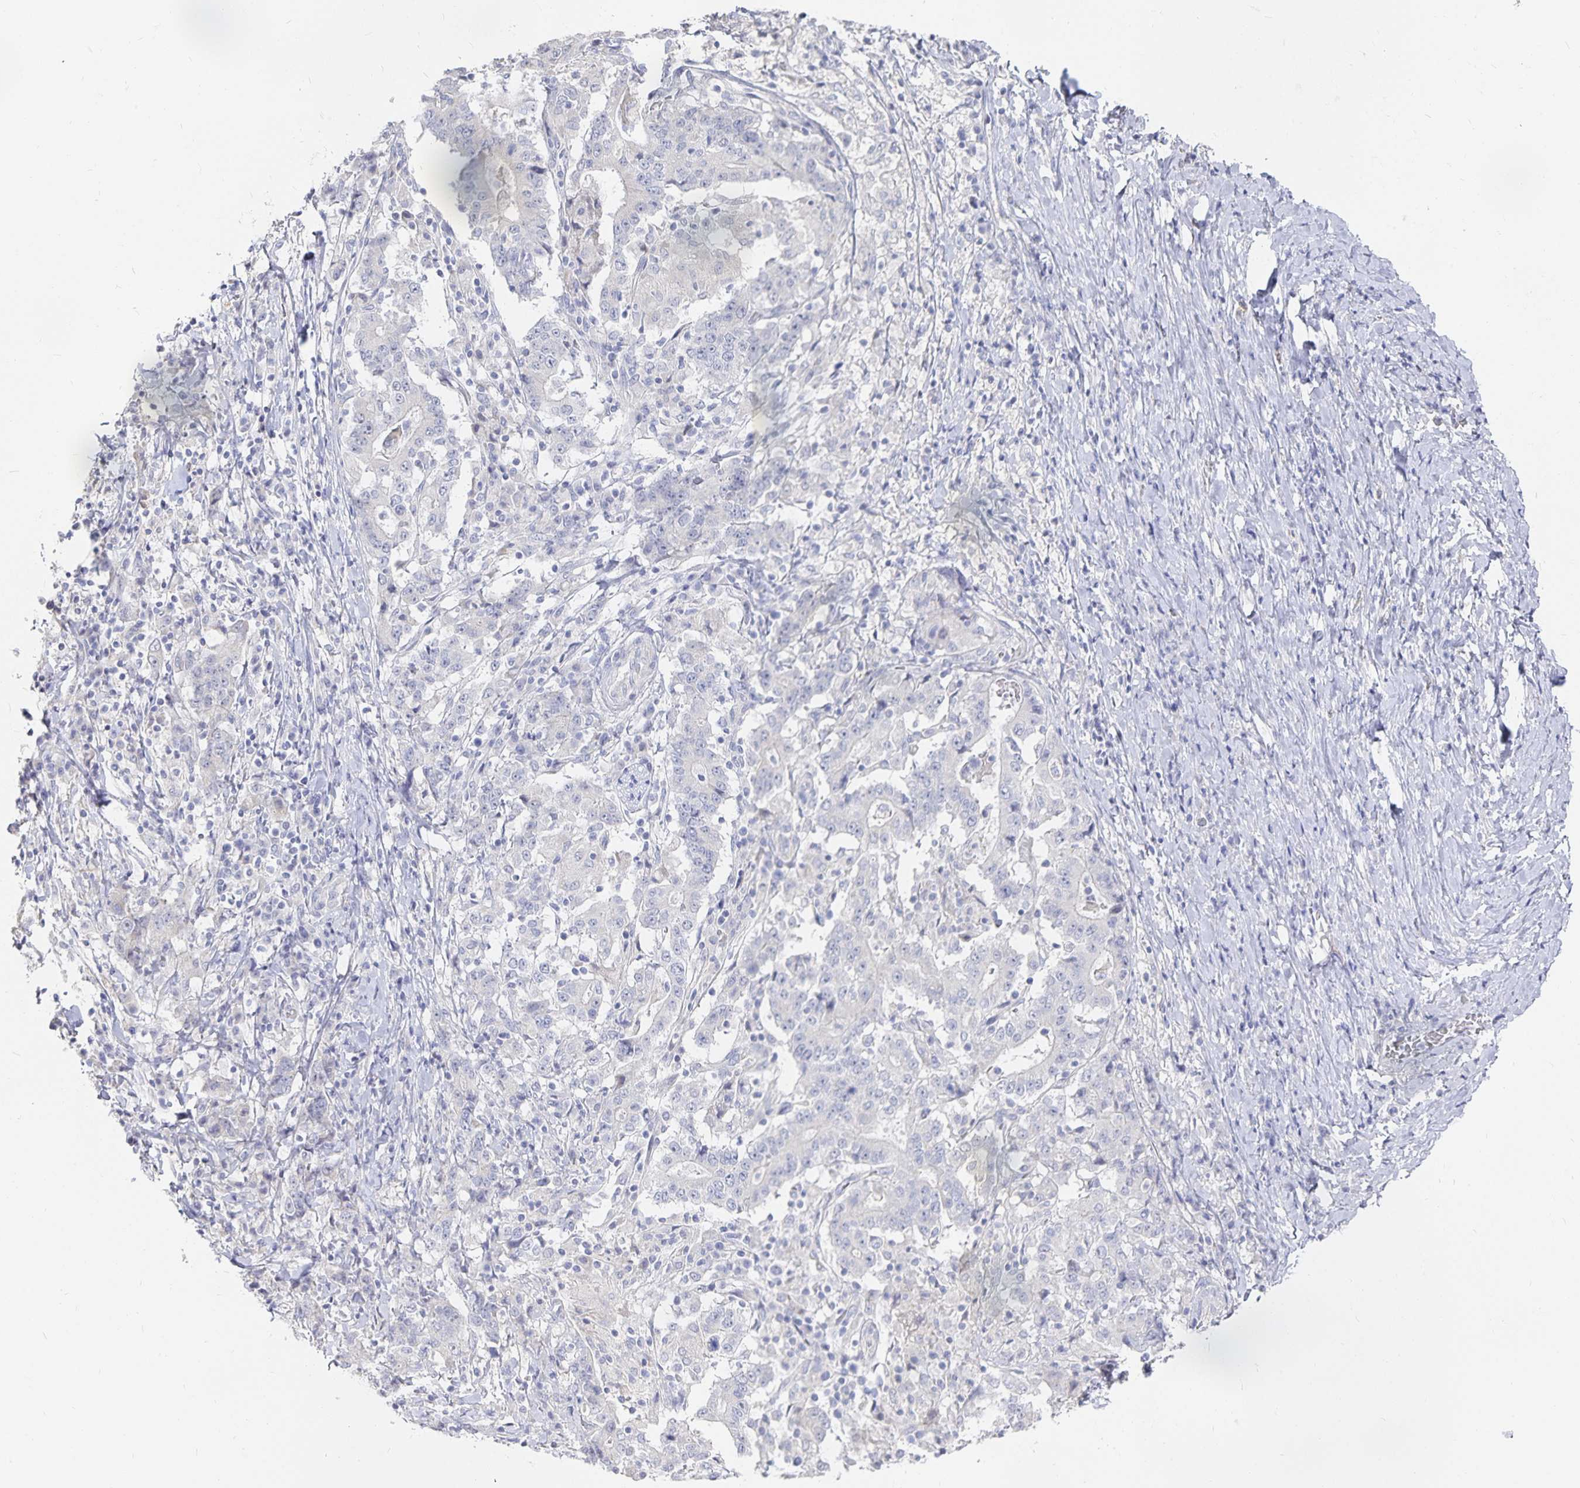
{"staining": {"intensity": "negative", "quantity": "none", "location": "none"}, "tissue": "stomach cancer", "cell_type": "Tumor cells", "image_type": "cancer", "snomed": [{"axis": "morphology", "description": "Normal tissue, NOS"}, {"axis": "morphology", "description": "Adenocarcinoma, NOS"}, {"axis": "topography", "description": "Stomach, upper"}, {"axis": "topography", "description": "Stomach"}], "caption": "IHC histopathology image of neoplastic tissue: stomach cancer stained with DAB (3,3'-diaminobenzidine) reveals no significant protein expression in tumor cells.", "gene": "DNAH9", "patient": {"sex": "male", "age": 59}}